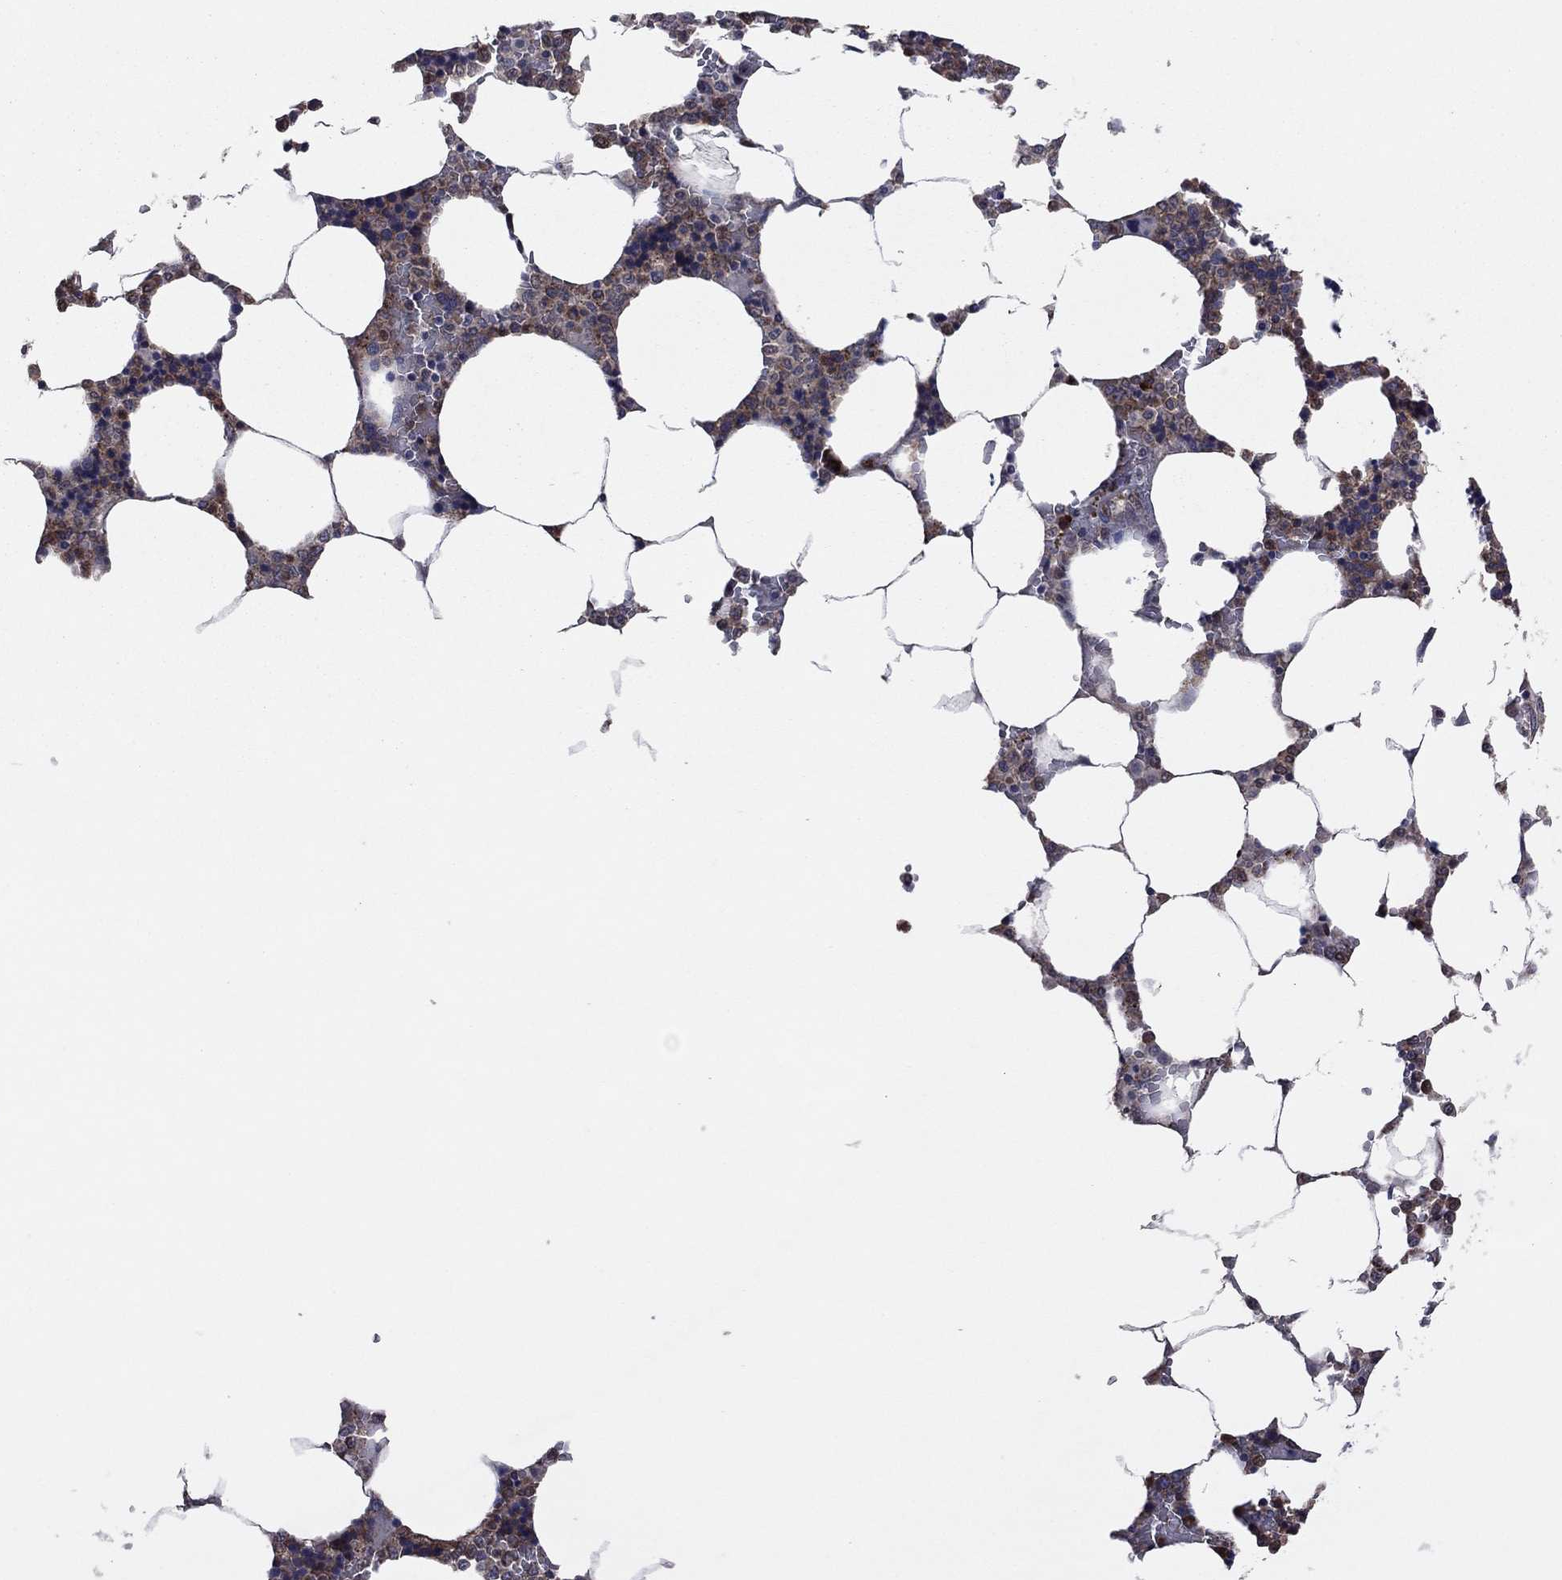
{"staining": {"intensity": "moderate", "quantity": ">75%", "location": "cytoplasmic/membranous"}, "tissue": "bone marrow", "cell_type": "Hematopoietic cells", "image_type": "normal", "snomed": [{"axis": "morphology", "description": "Normal tissue, NOS"}, {"axis": "topography", "description": "Bone marrow"}], "caption": "Immunohistochemical staining of benign bone marrow shows moderate cytoplasmic/membranous protein staining in about >75% of hematopoietic cells. (Stains: DAB in brown, nuclei in blue, Microscopy: brightfield microscopy at high magnification).", "gene": "MEA1", "patient": {"sex": "male", "age": 63}}